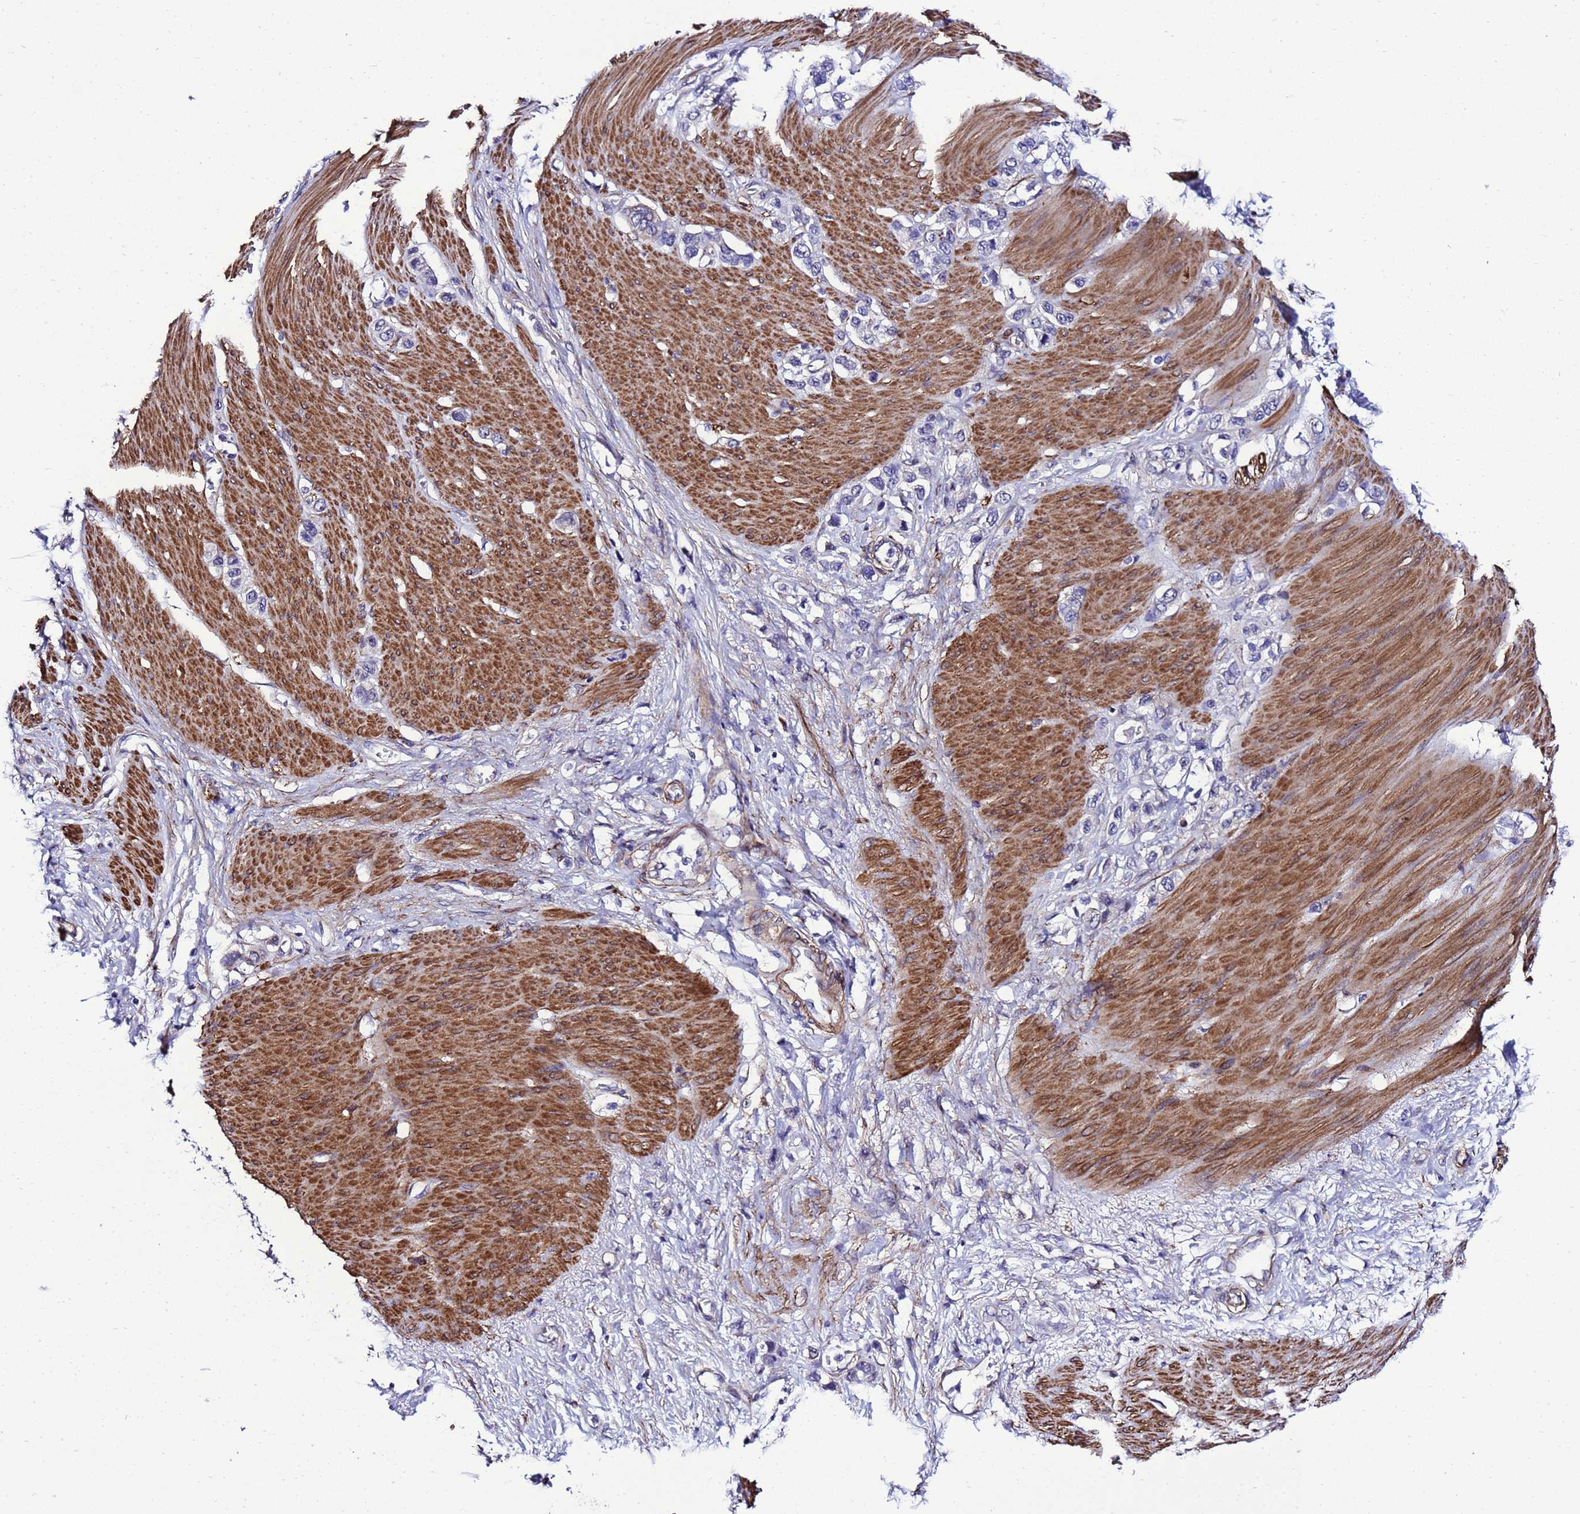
{"staining": {"intensity": "negative", "quantity": "none", "location": "none"}, "tissue": "stomach cancer", "cell_type": "Tumor cells", "image_type": "cancer", "snomed": [{"axis": "morphology", "description": "Adenocarcinoma, NOS"}, {"axis": "morphology", "description": "Adenocarcinoma, High grade"}, {"axis": "topography", "description": "Stomach, upper"}, {"axis": "topography", "description": "Stomach, lower"}], "caption": "IHC image of neoplastic tissue: high-grade adenocarcinoma (stomach) stained with DAB reveals no significant protein positivity in tumor cells.", "gene": "GZF1", "patient": {"sex": "female", "age": 65}}